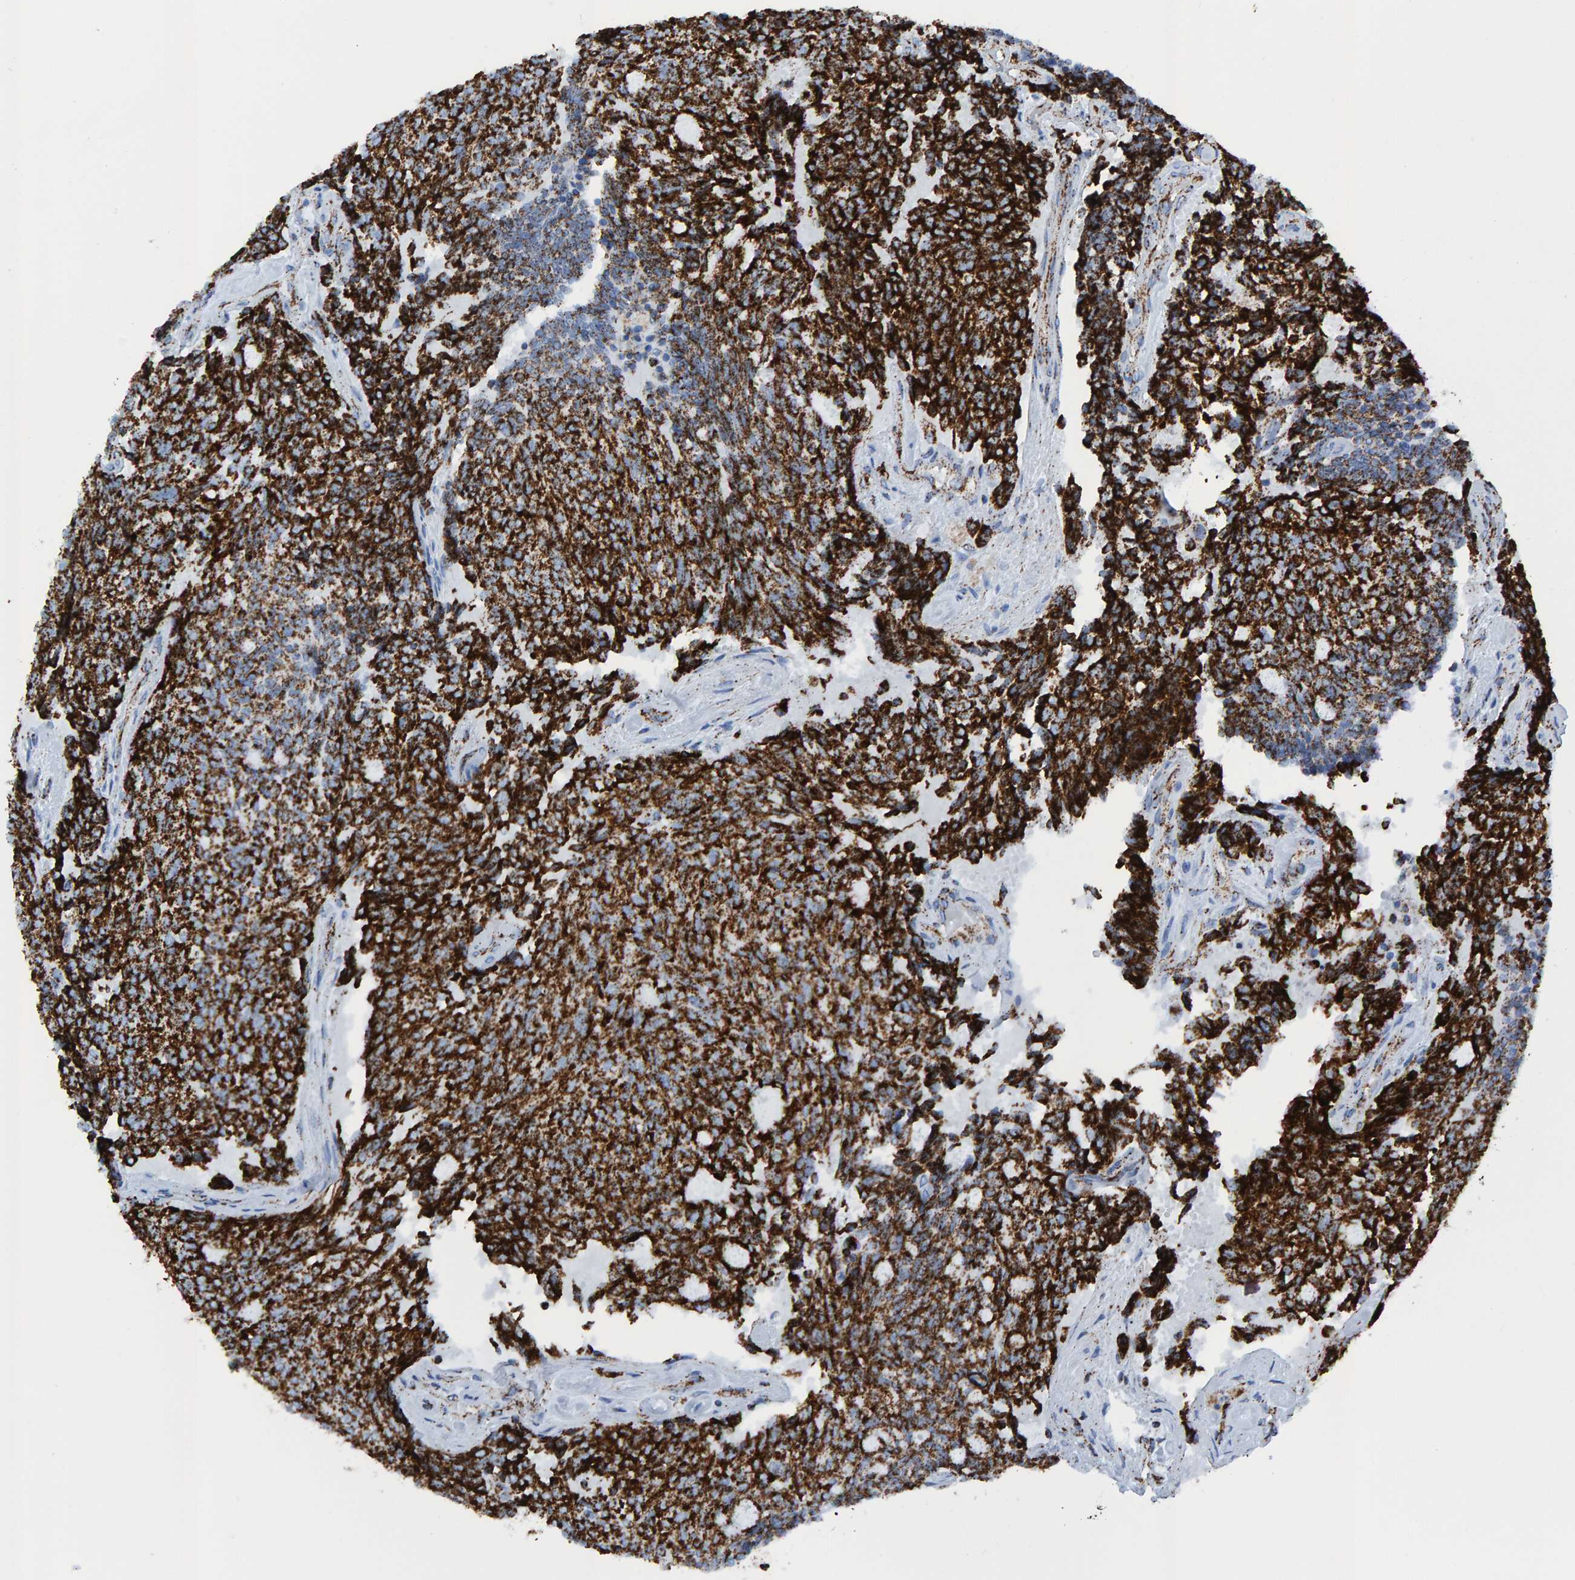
{"staining": {"intensity": "strong", "quantity": ">75%", "location": "cytoplasmic/membranous"}, "tissue": "carcinoid", "cell_type": "Tumor cells", "image_type": "cancer", "snomed": [{"axis": "morphology", "description": "Carcinoid, malignant, NOS"}, {"axis": "topography", "description": "Pancreas"}], "caption": "This is a micrograph of immunohistochemistry staining of carcinoid (malignant), which shows strong staining in the cytoplasmic/membranous of tumor cells.", "gene": "ENSG00000262660", "patient": {"sex": "female", "age": 54}}